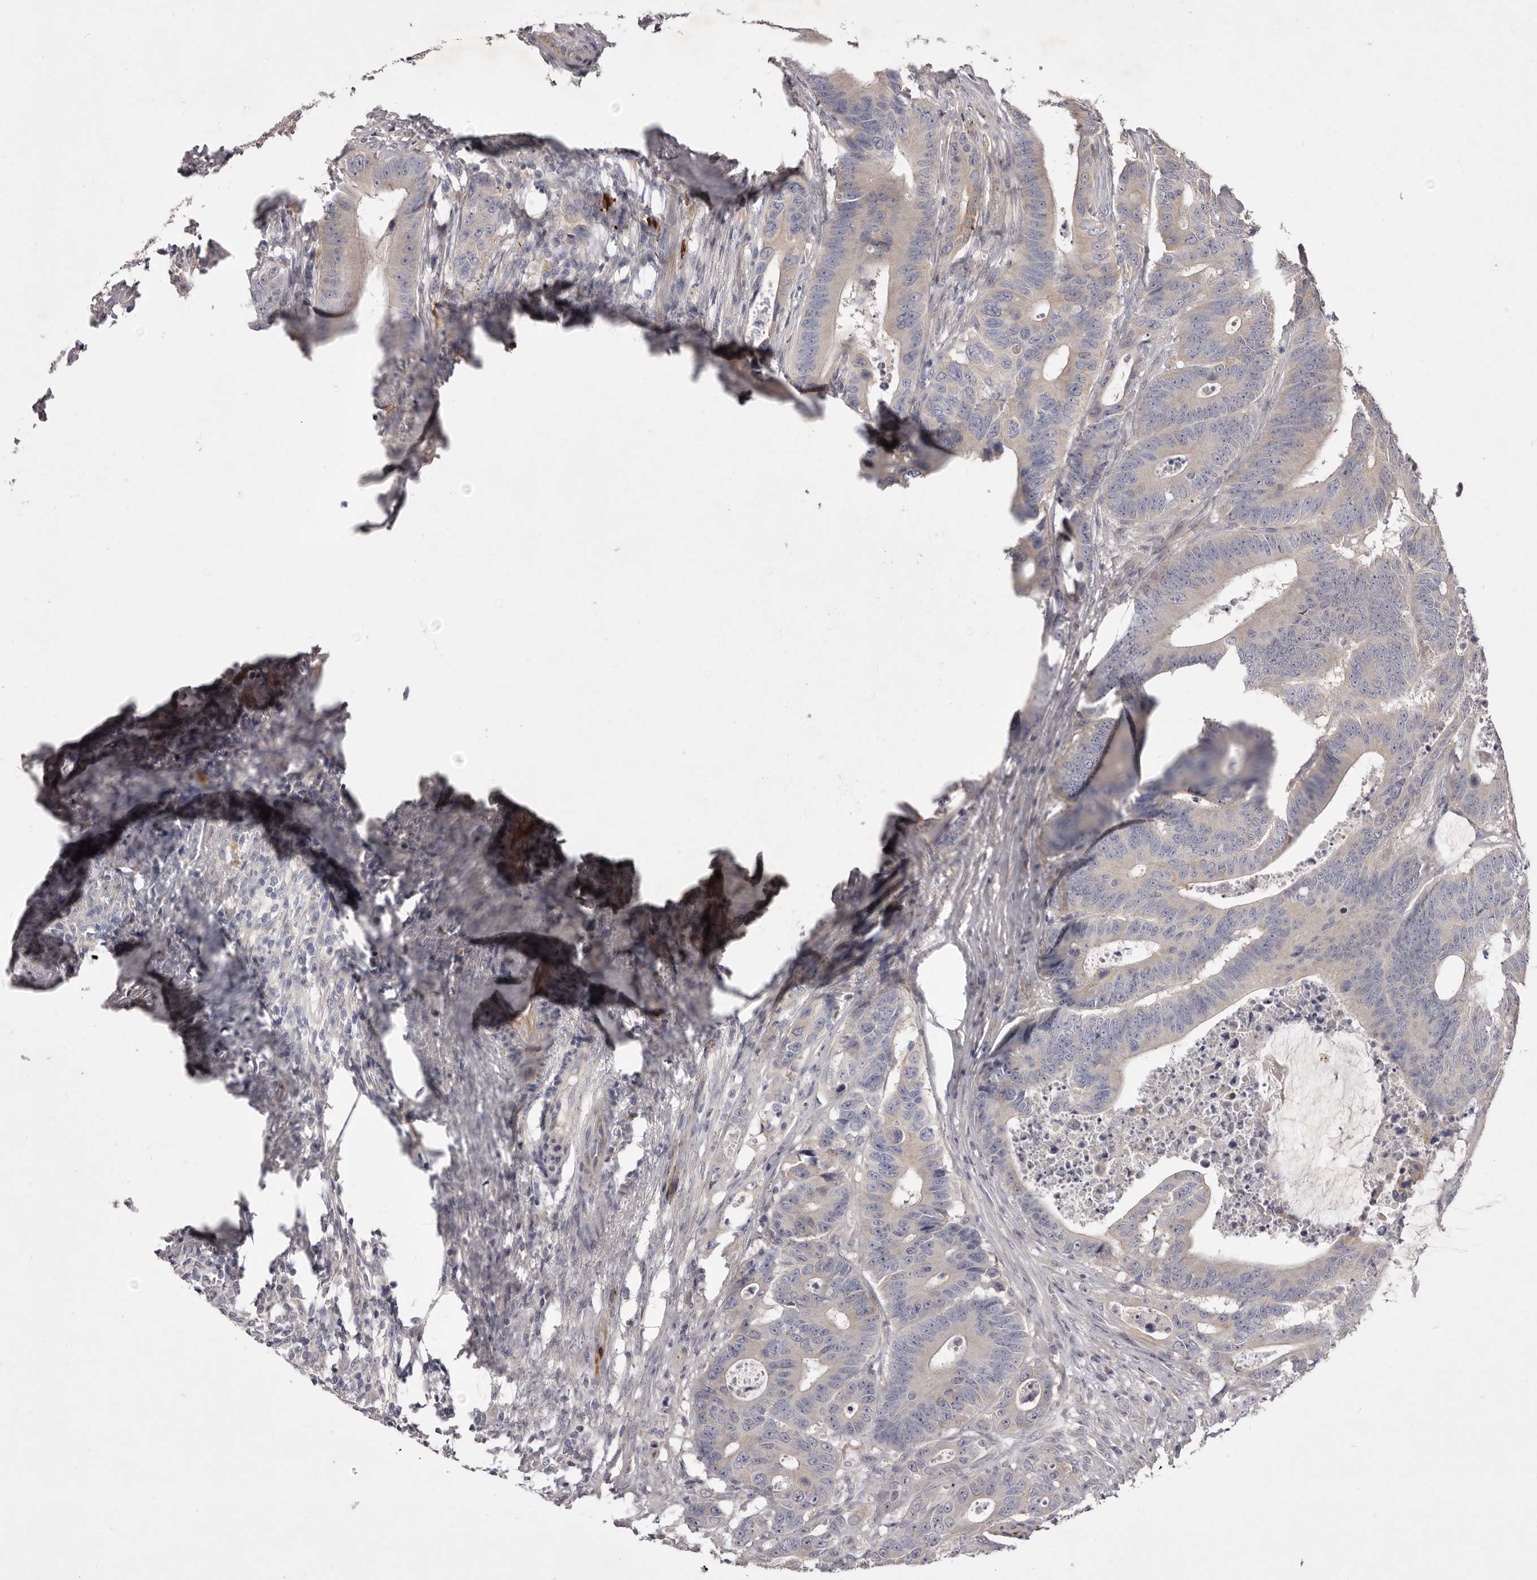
{"staining": {"intensity": "negative", "quantity": "none", "location": "none"}, "tissue": "colorectal cancer", "cell_type": "Tumor cells", "image_type": "cancer", "snomed": [{"axis": "morphology", "description": "Adenocarcinoma, NOS"}, {"axis": "topography", "description": "Colon"}], "caption": "An IHC micrograph of colorectal cancer is shown. There is no staining in tumor cells of colorectal cancer. (DAB (3,3'-diaminobenzidine) IHC, high magnification).", "gene": "PNRC1", "patient": {"sex": "male", "age": 83}}